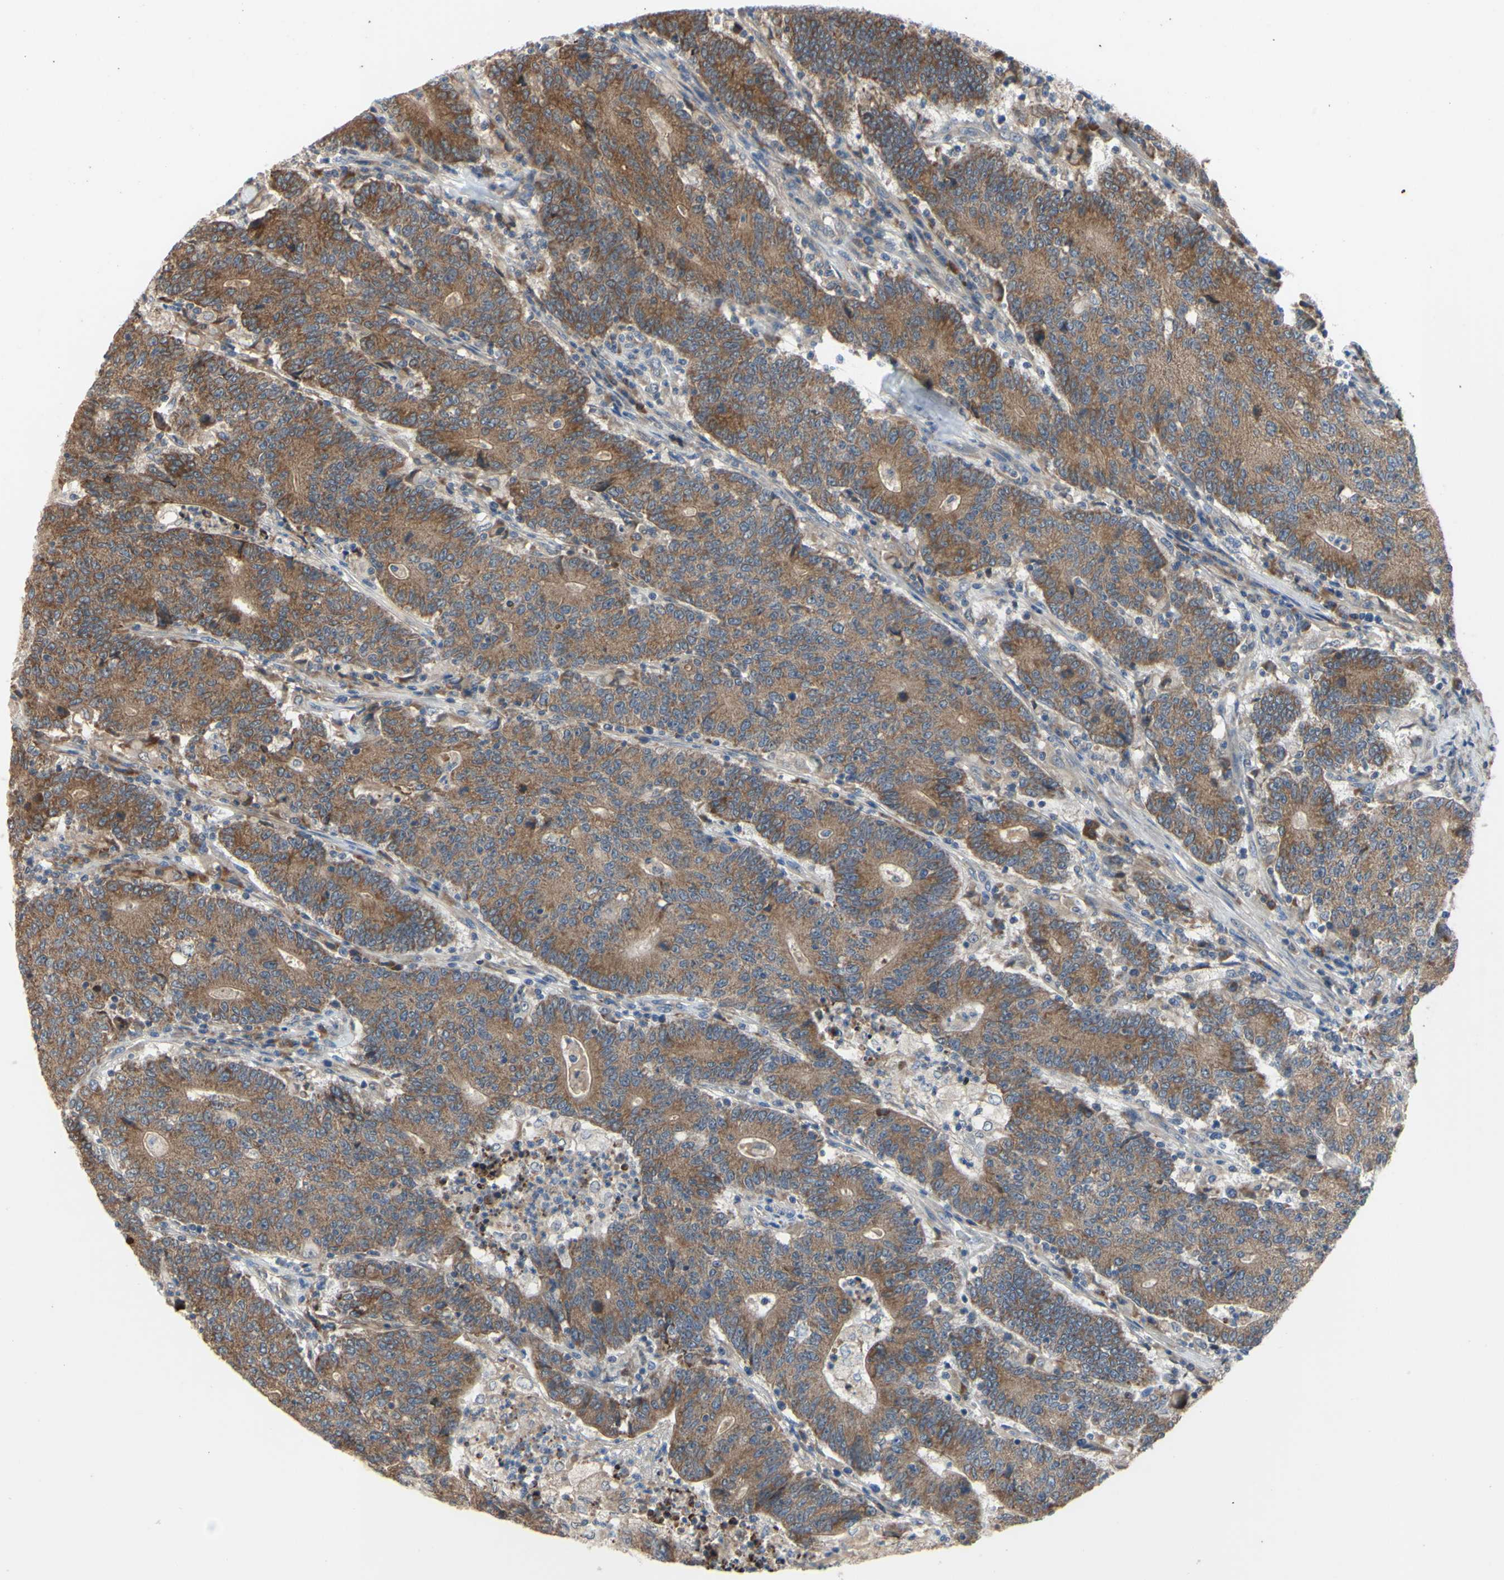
{"staining": {"intensity": "moderate", "quantity": ">75%", "location": "cytoplasmic/membranous"}, "tissue": "colorectal cancer", "cell_type": "Tumor cells", "image_type": "cancer", "snomed": [{"axis": "morphology", "description": "Normal tissue, NOS"}, {"axis": "morphology", "description": "Adenocarcinoma, NOS"}, {"axis": "topography", "description": "Colon"}], "caption": "Human colorectal adenocarcinoma stained with a brown dye shows moderate cytoplasmic/membranous positive expression in approximately >75% of tumor cells.", "gene": "XIAP", "patient": {"sex": "female", "age": 75}}